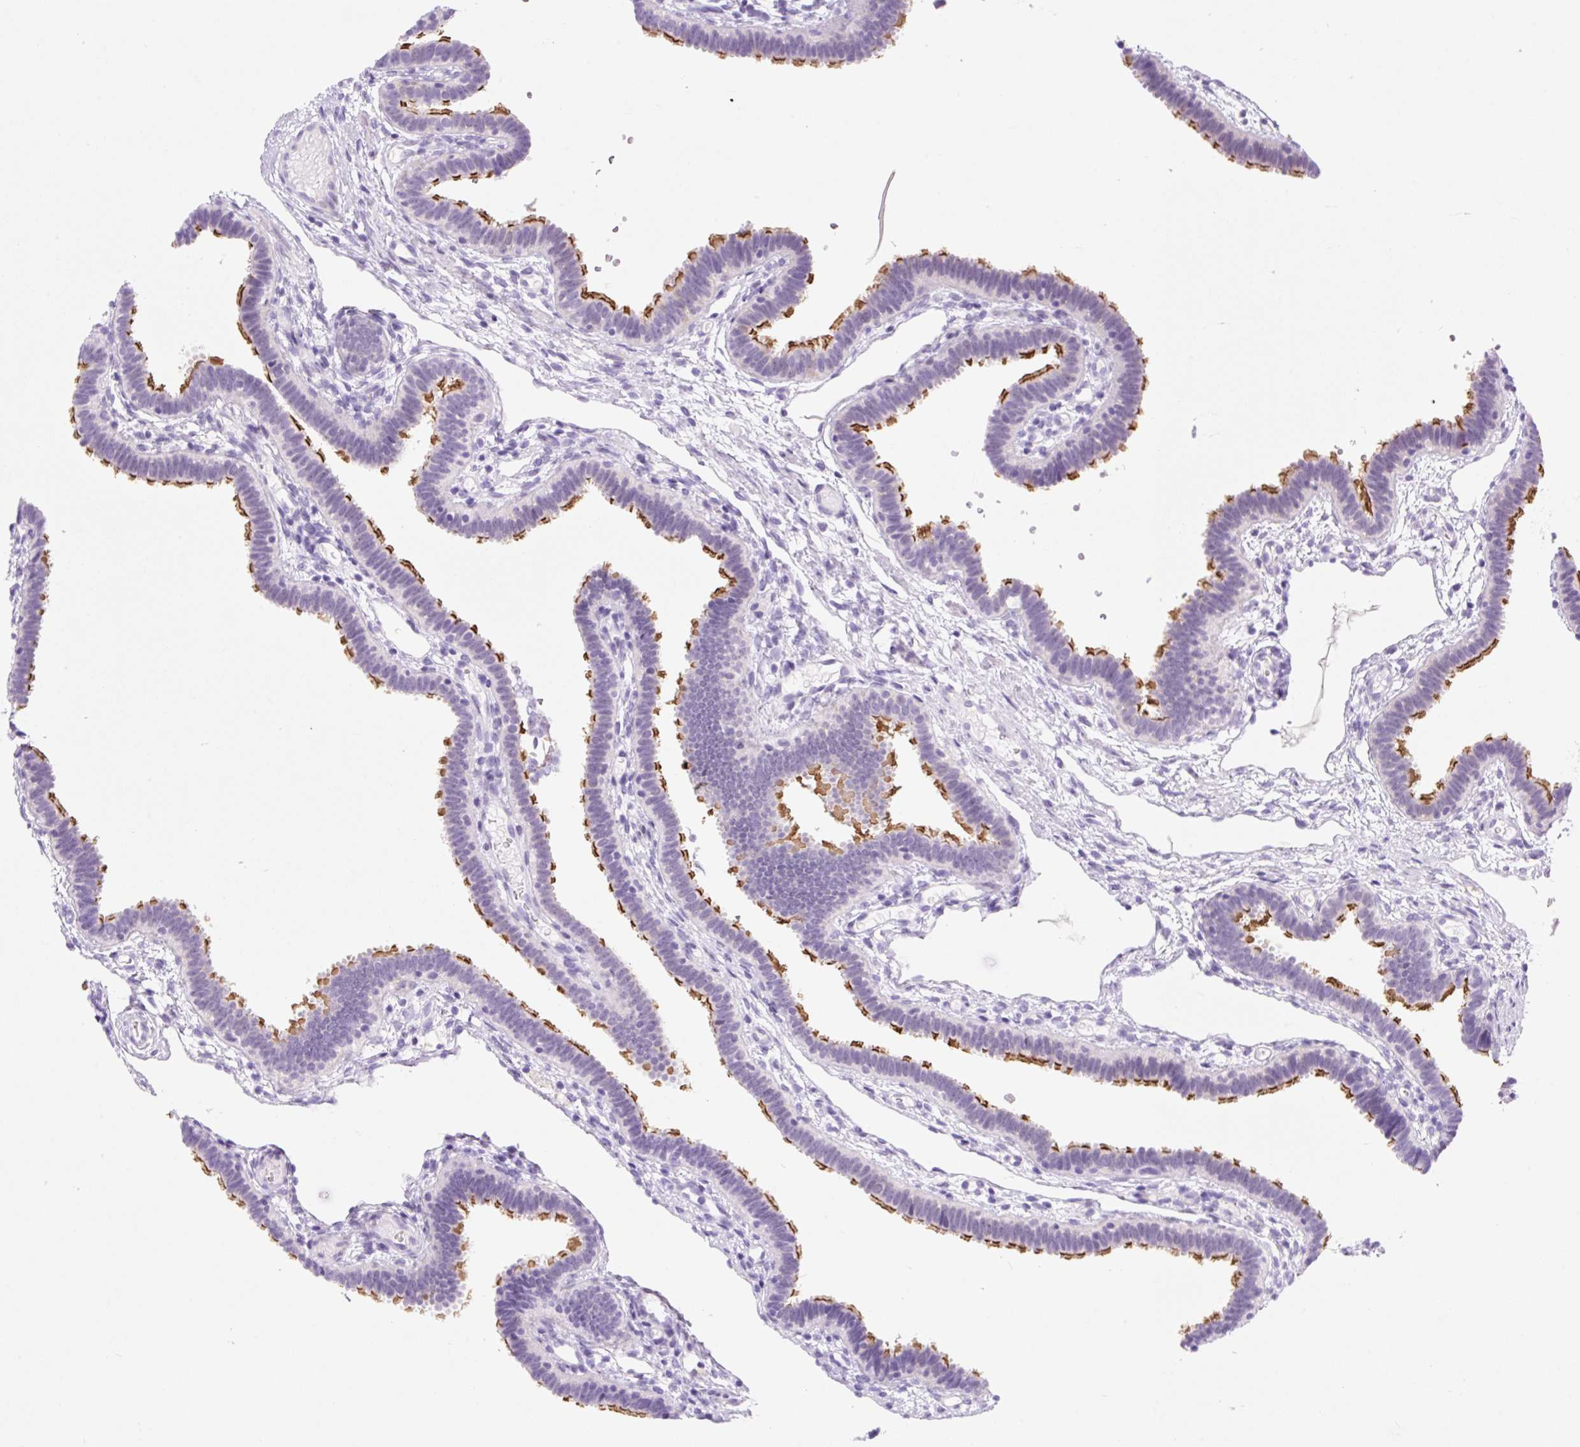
{"staining": {"intensity": "strong", "quantity": "25%-75%", "location": "cytoplasmic/membranous"}, "tissue": "fallopian tube", "cell_type": "Glandular cells", "image_type": "normal", "snomed": [{"axis": "morphology", "description": "Normal tissue, NOS"}, {"axis": "topography", "description": "Fallopian tube"}], "caption": "Approximately 25%-75% of glandular cells in unremarkable human fallopian tube reveal strong cytoplasmic/membranous protein expression as visualized by brown immunohistochemical staining.", "gene": "ZNF121", "patient": {"sex": "female", "age": 37}}